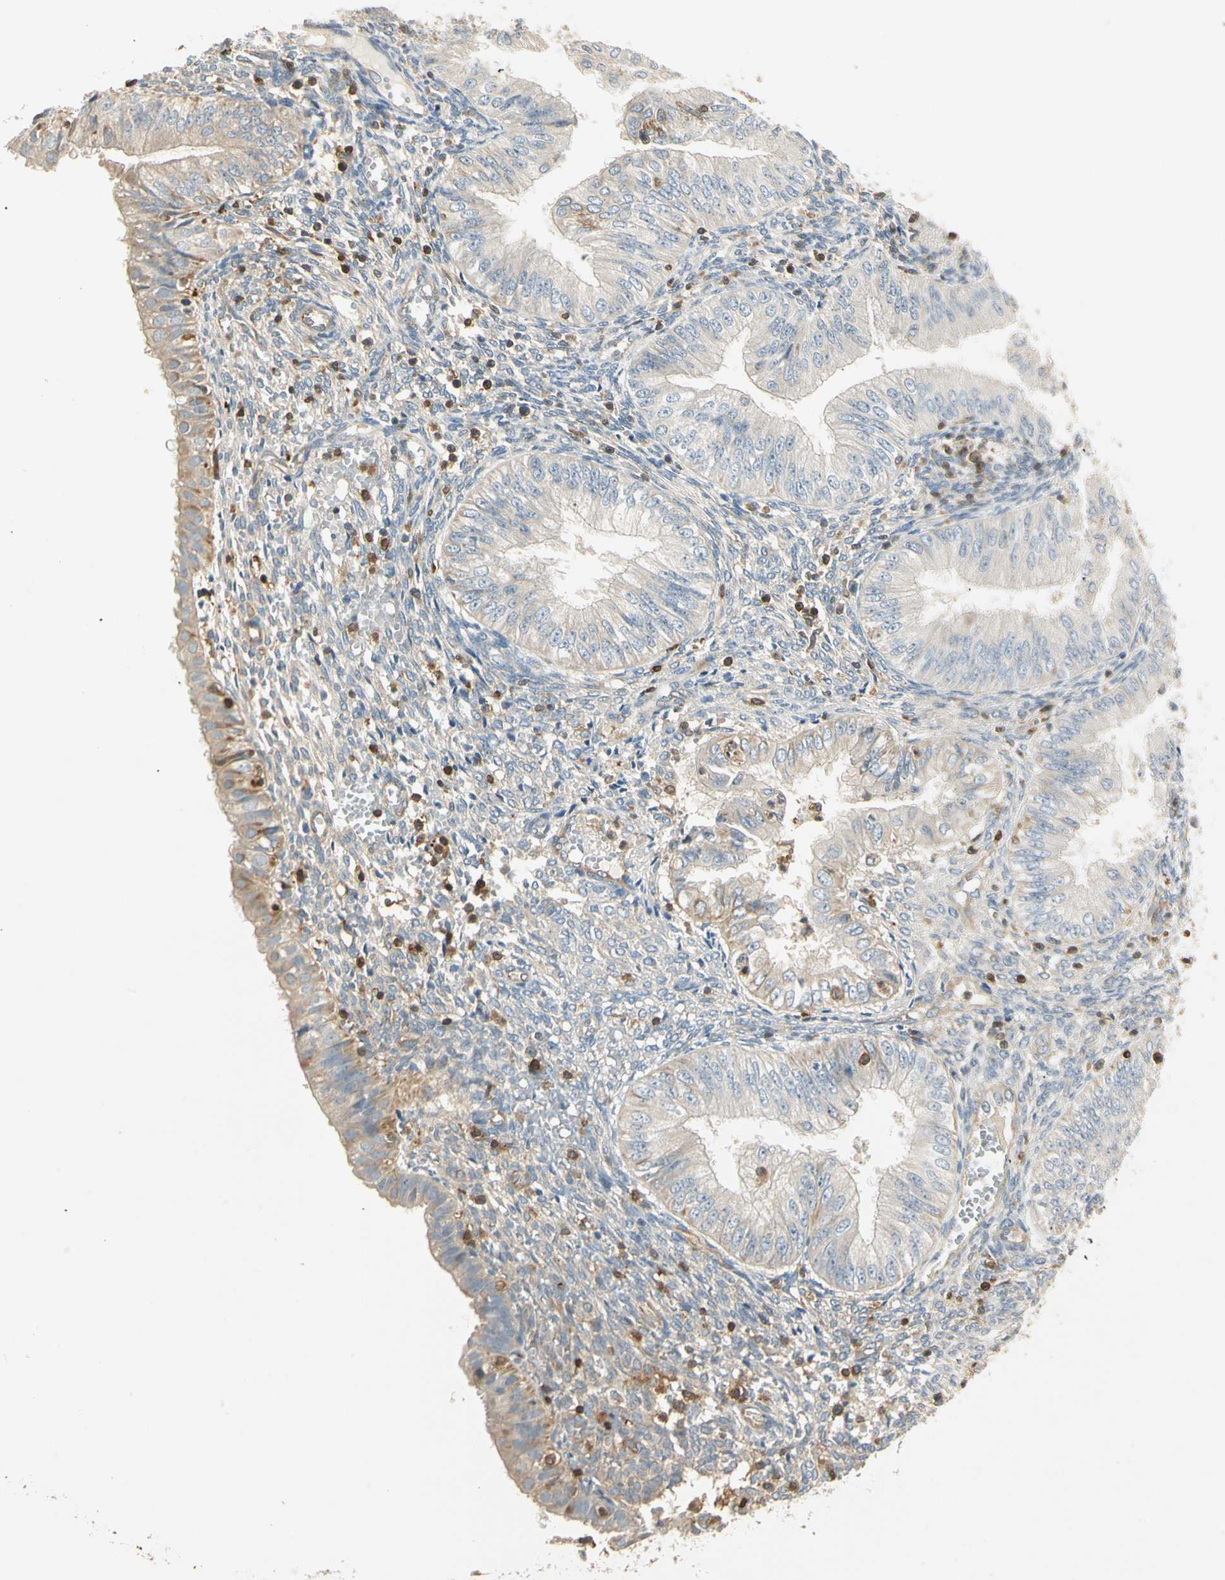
{"staining": {"intensity": "weak", "quantity": "25%-75%", "location": "cytoplasmic/membranous"}, "tissue": "endometrial cancer", "cell_type": "Tumor cells", "image_type": "cancer", "snomed": [{"axis": "morphology", "description": "Normal tissue, NOS"}, {"axis": "morphology", "description": "Adenocarcinoma, NOS"}, {"axis": "topography", "description": "Endometrium"}], "caption": "Protein staining of endometrial cancer tissue displays weak cytoplasmic/membranous staining in about 25%-75% of tumor cells. (DAB (3,3'-diaminobenzidine) IHC with brightfield microscopy, high magnification).", "gene": "CRLF3", "patient": {"sex": "female", "age": 53}}